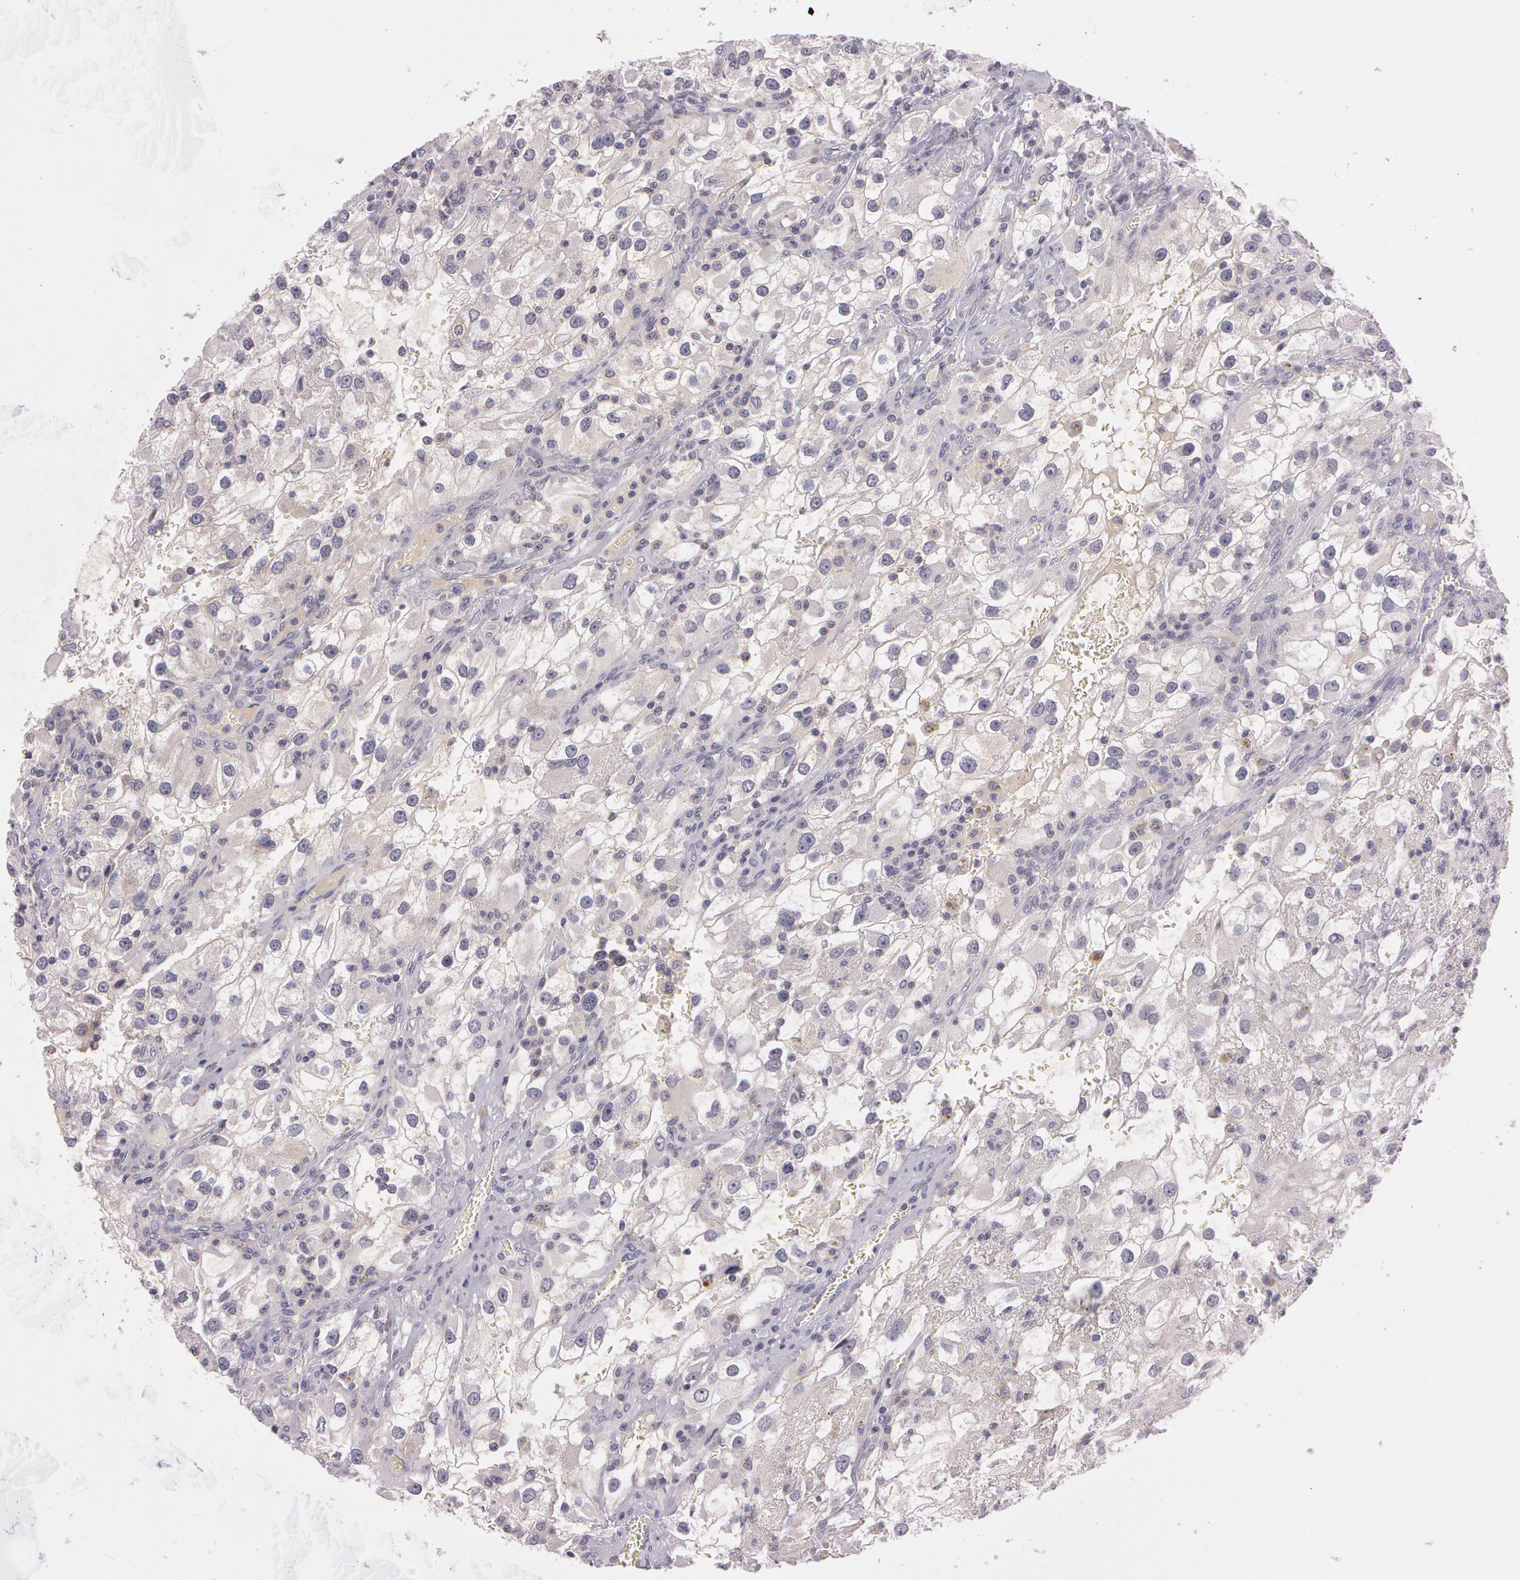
{"staining": {"intensity": "weak", "quantity": "25%-75%", "location": "cytoplasmic/membranous"}, "tissue": "renal cancer", "cell_type": "Tumor cells", "image_type": "cancer", "snomed": [{"axis": "morphology", "description": "Adenocarcinoma, NOS"}, {"axis": "topography", "description": "Kidney"}], "caption": "DAB (3,3'-diaminobenzidine) immunohistochemical staining of renal cancer exhibits weak cytoplasmic/membranous protein expression in about 25%-75% of tumor cells.", "gene": "MXRA5", "patient": {"sex": "female", "age": 52}}